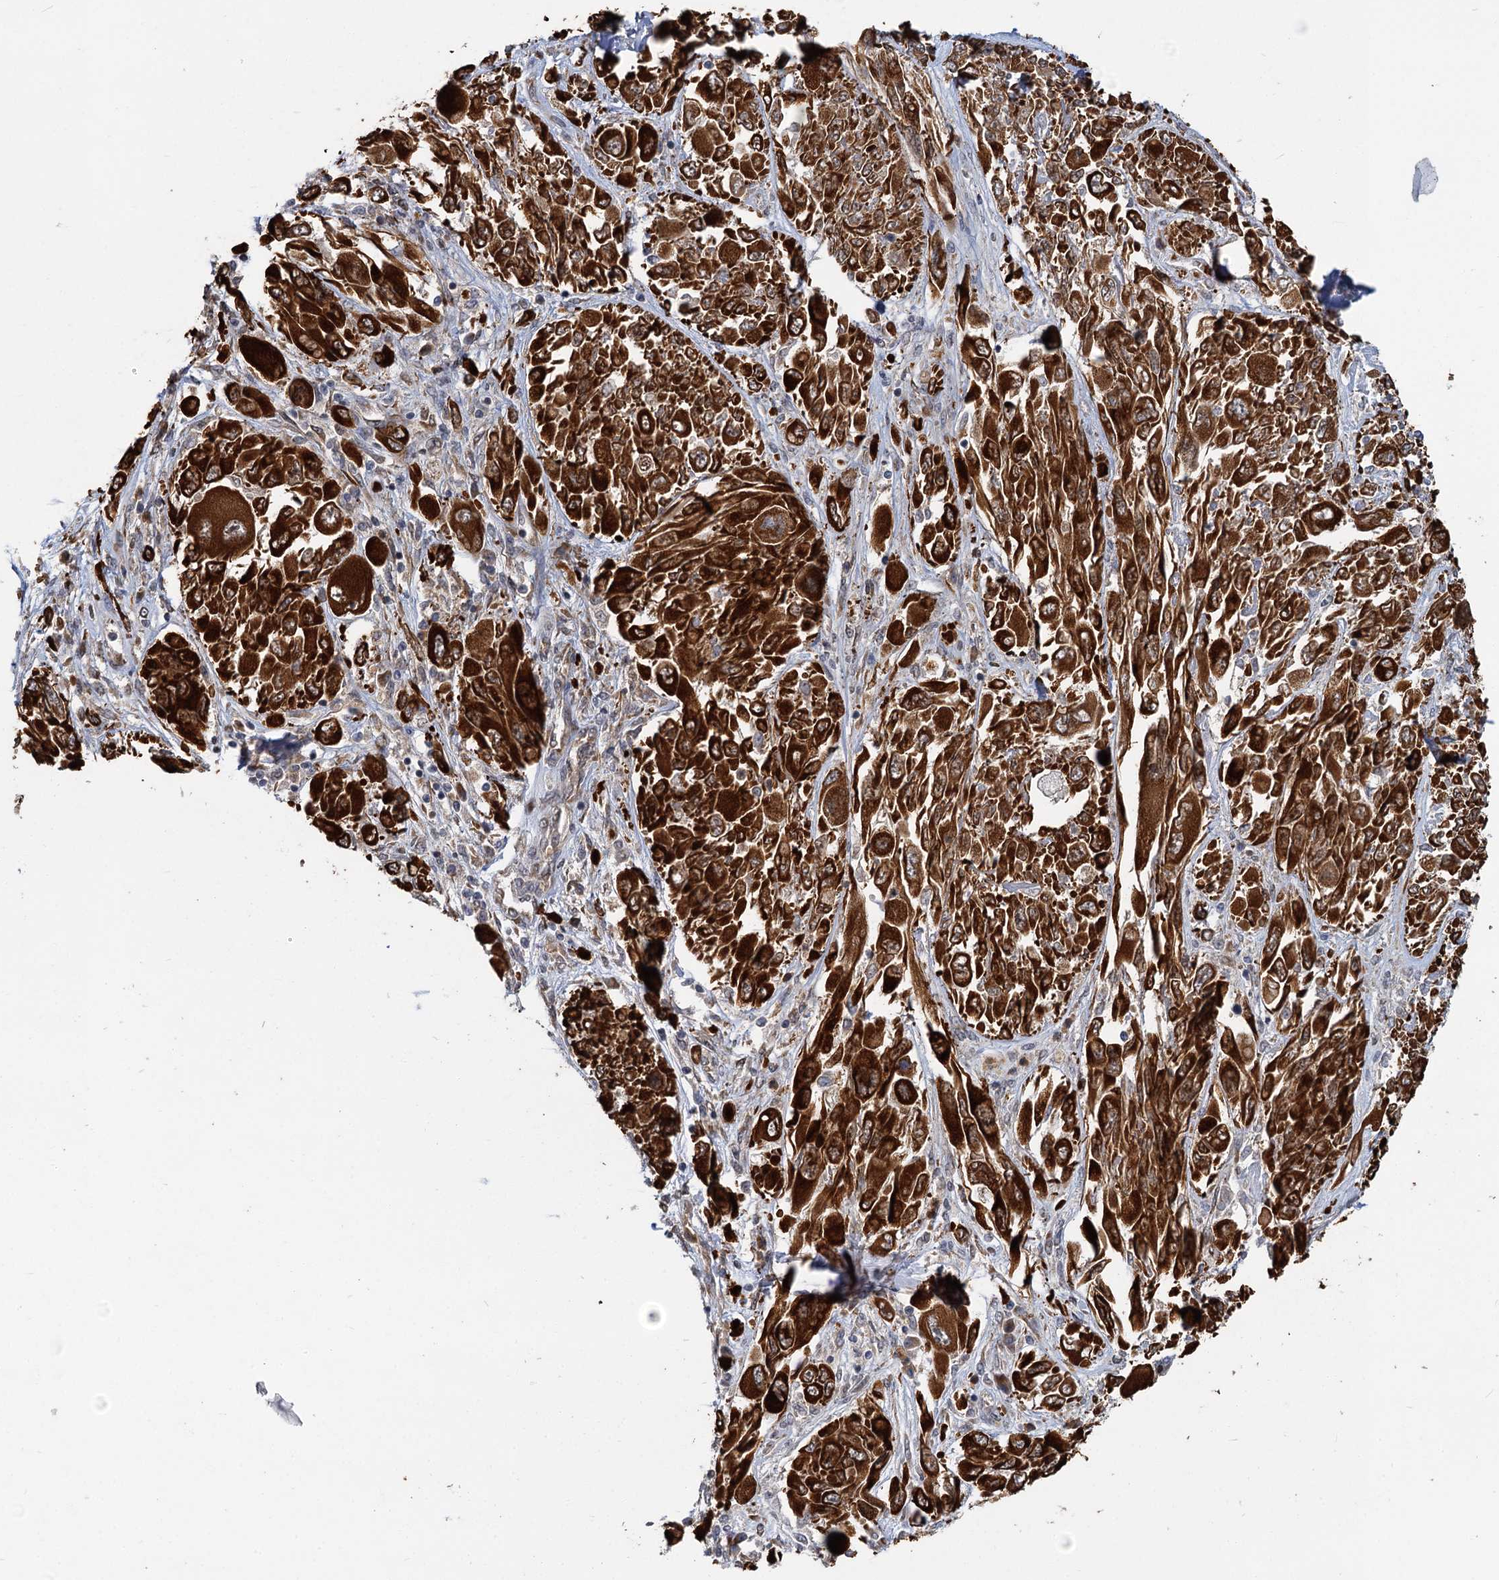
{"staining": {"intensity": "strong", "quantity": ">75%", "location": "cytoplasmic/membranous"}, "tissue": "melanoma", "cell_type": "Tumor cells", "image_type": "cancer", "snomed": [{"axis": "morphology", "description": "Malignant melanoma, NOS"}, {"axis": "topography", "description": "Skin"}], "caption": "Melanoma stained for a protein displays strong cytoplasmic/membranous positivity in tumor cells.", "gene": "APBA2", "patient": {"sex": "female", "age": 91}}